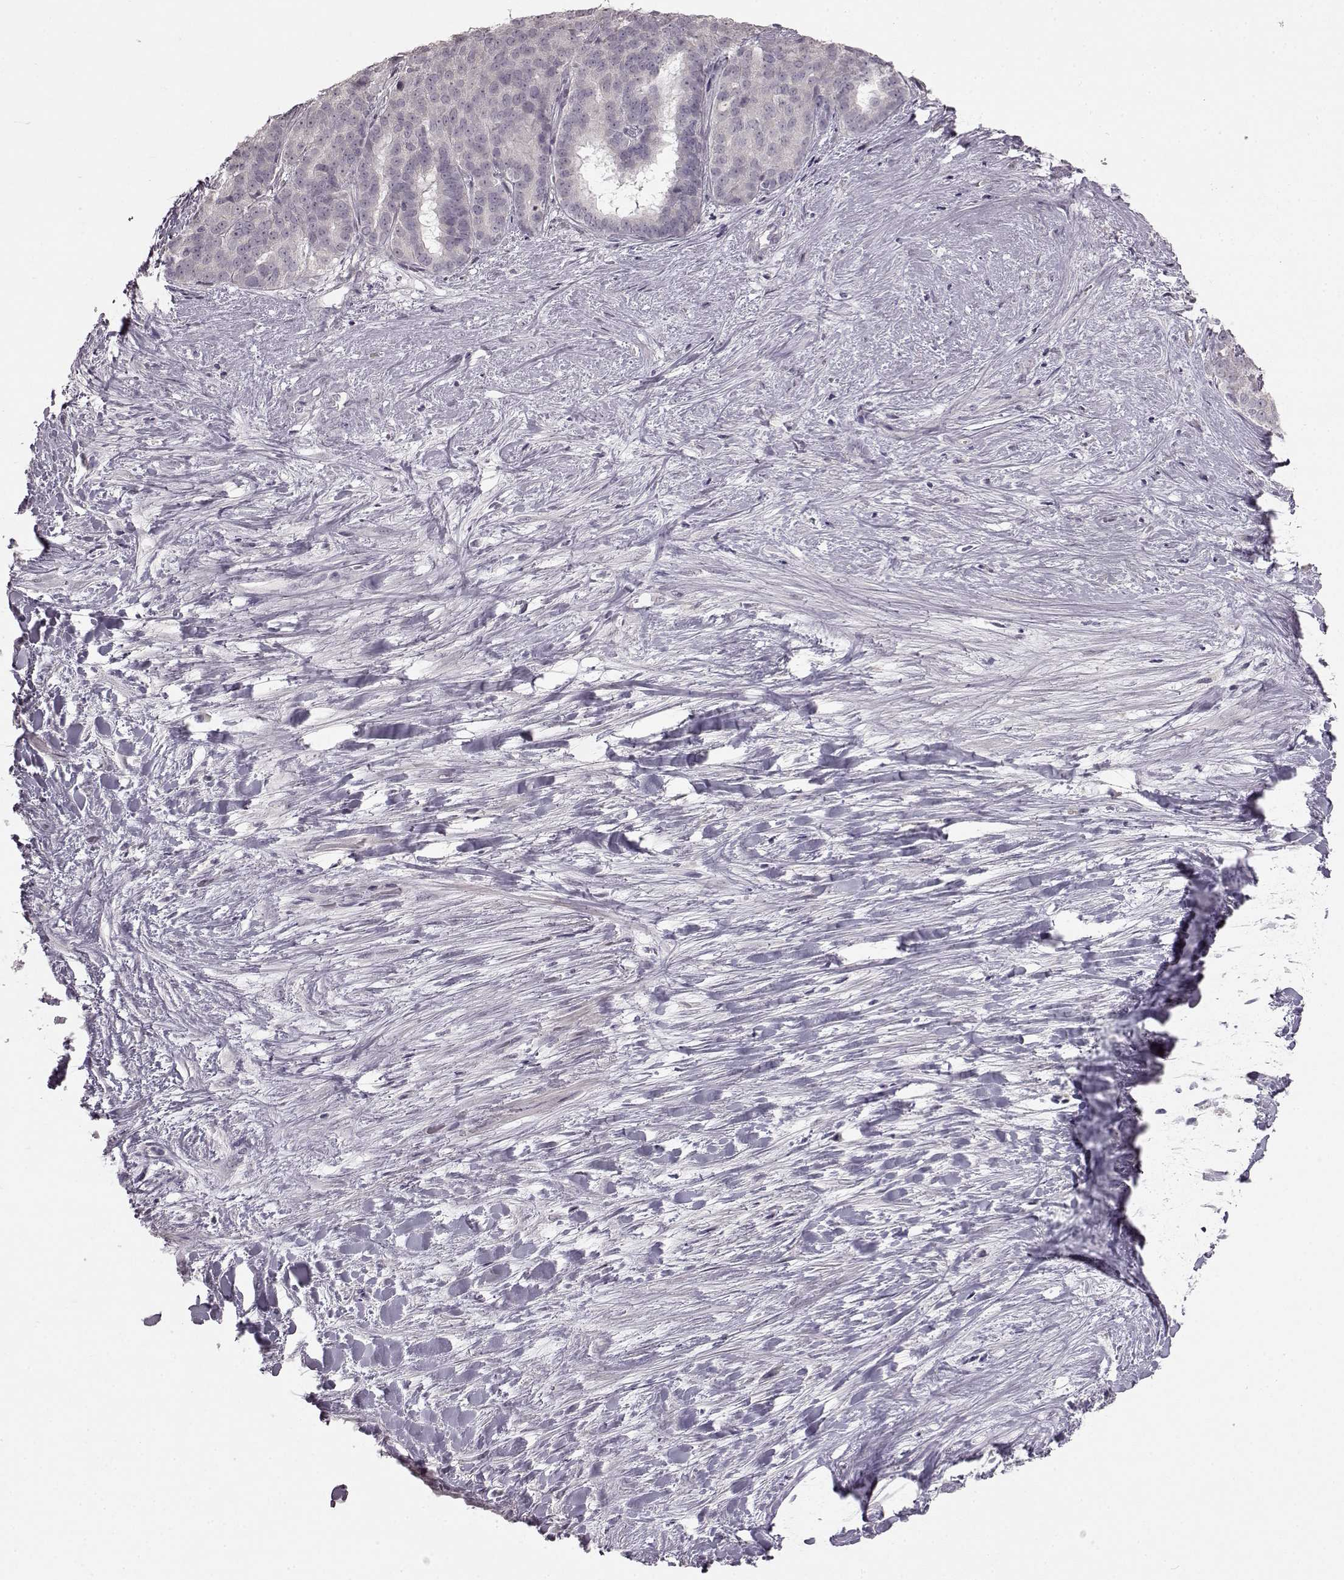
{"staining": {"intensity": "negative", "quantity": "none", "location": "none"}, "tissue": "liver cancer", "cell_type": "Tumor cells", "image_type": "cancer", "snomed": [{"axis": "morphology", "description": "Cholangiocarcinoma"}, {"axis": "topography", "description": "Liver"}], "caption": "Immunohistochemical staining of liver cancer shows no significant positivity in tumor cells.", "gene": "LHB", "patient": {"sex": "female", "age": 47}}